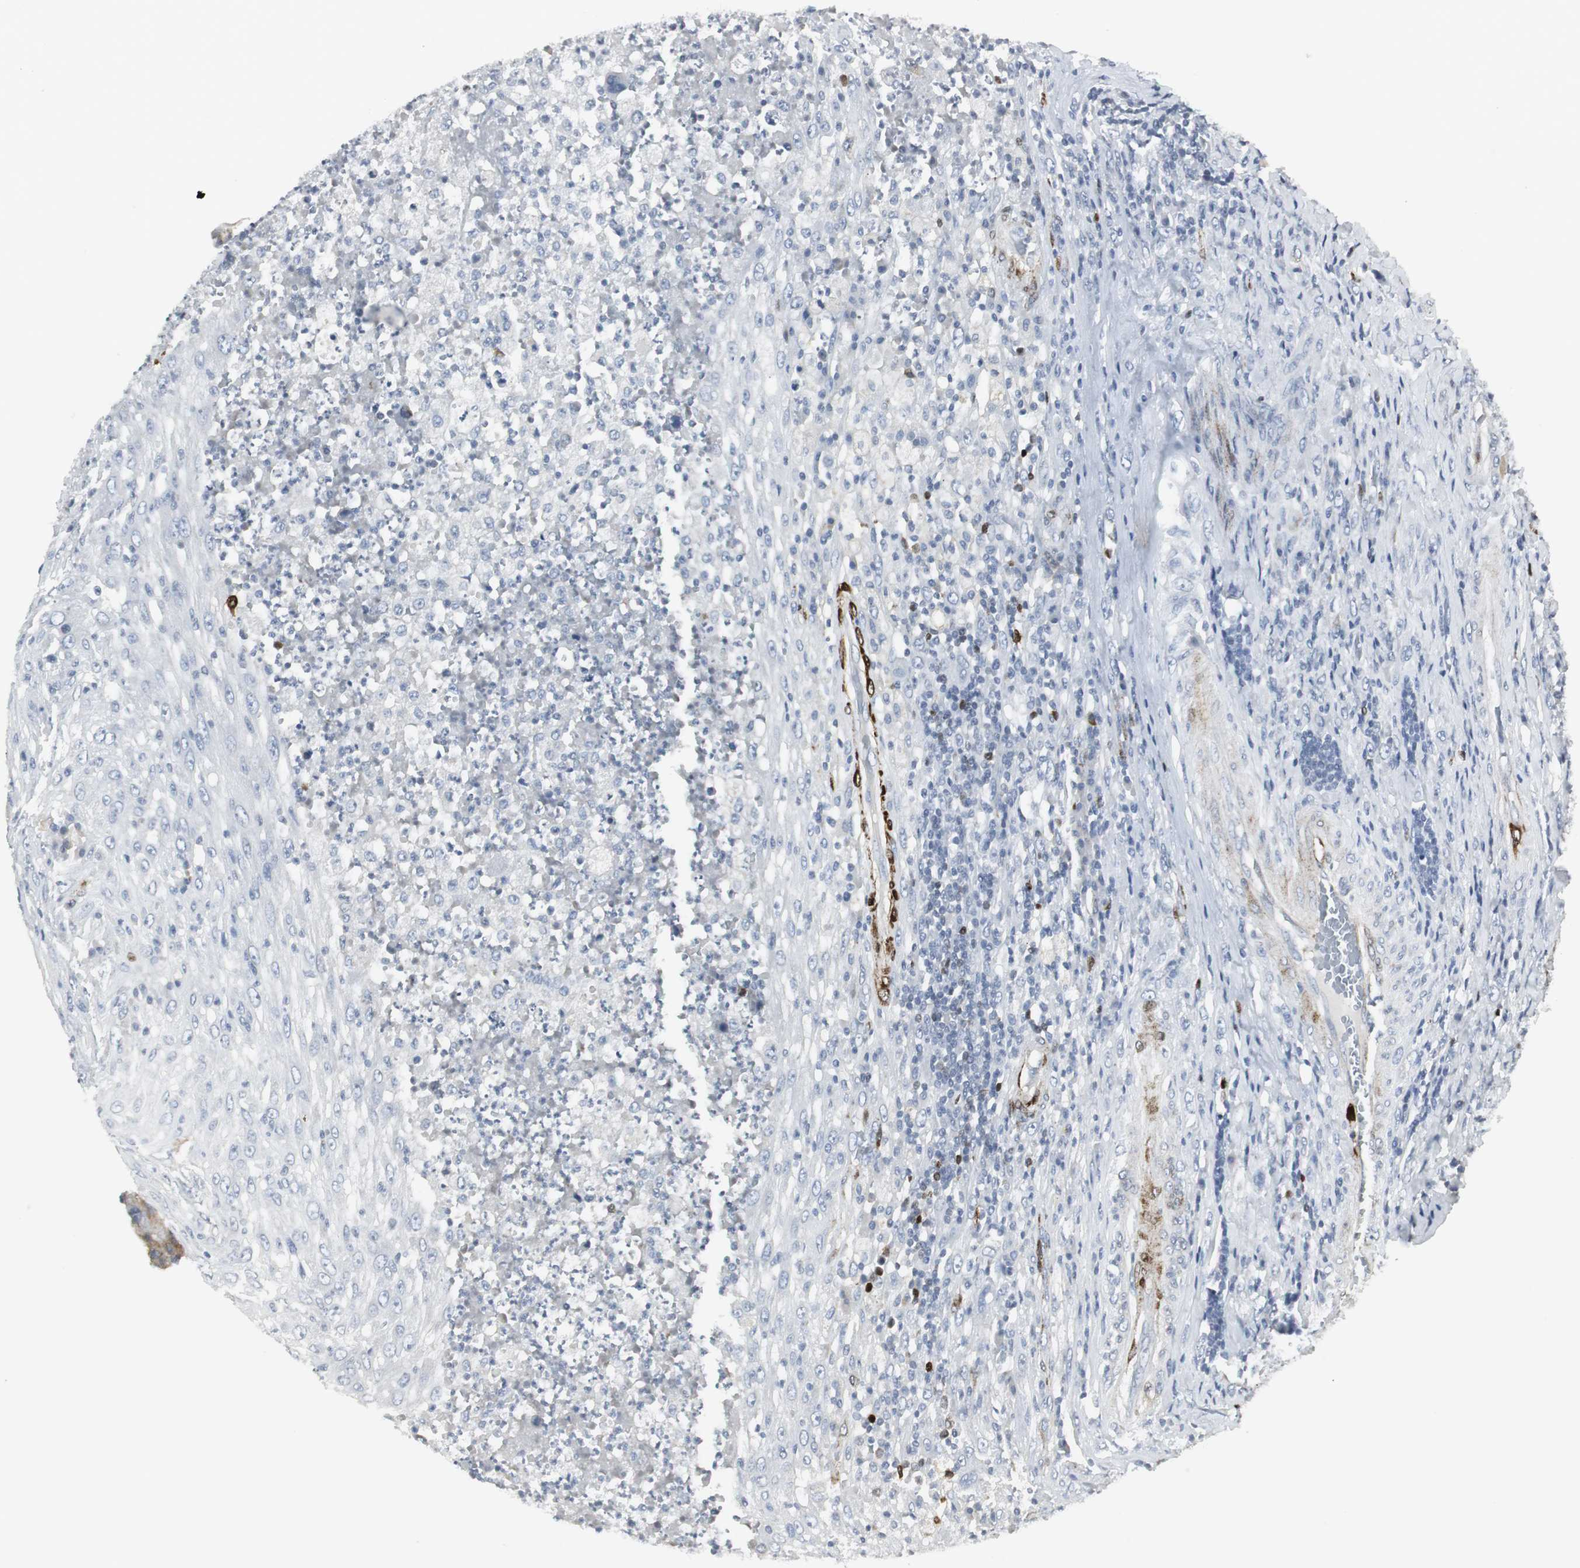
{"staining": {"intensity": "negative", "quantity": "none", "location": "none"}, "tissue": "testis cancer", "cell_type": "Tumor cells", "image_type": "cancer", "snomed": [{"axis": "morphology", "description": "Necrosis, NOS"}, {"axis": "morphology", "description": "Carcinoma, Embryonal, NOS"}, {"axis": "topography", "description": "Testis"}], "caption": "This is an IHC micrograph of human testis cancer (embryonal carcinoma). There is no positivity in tumor cells.", "gene": "PPP1R14A", "patient": {"sex": "male", "age": 19}}